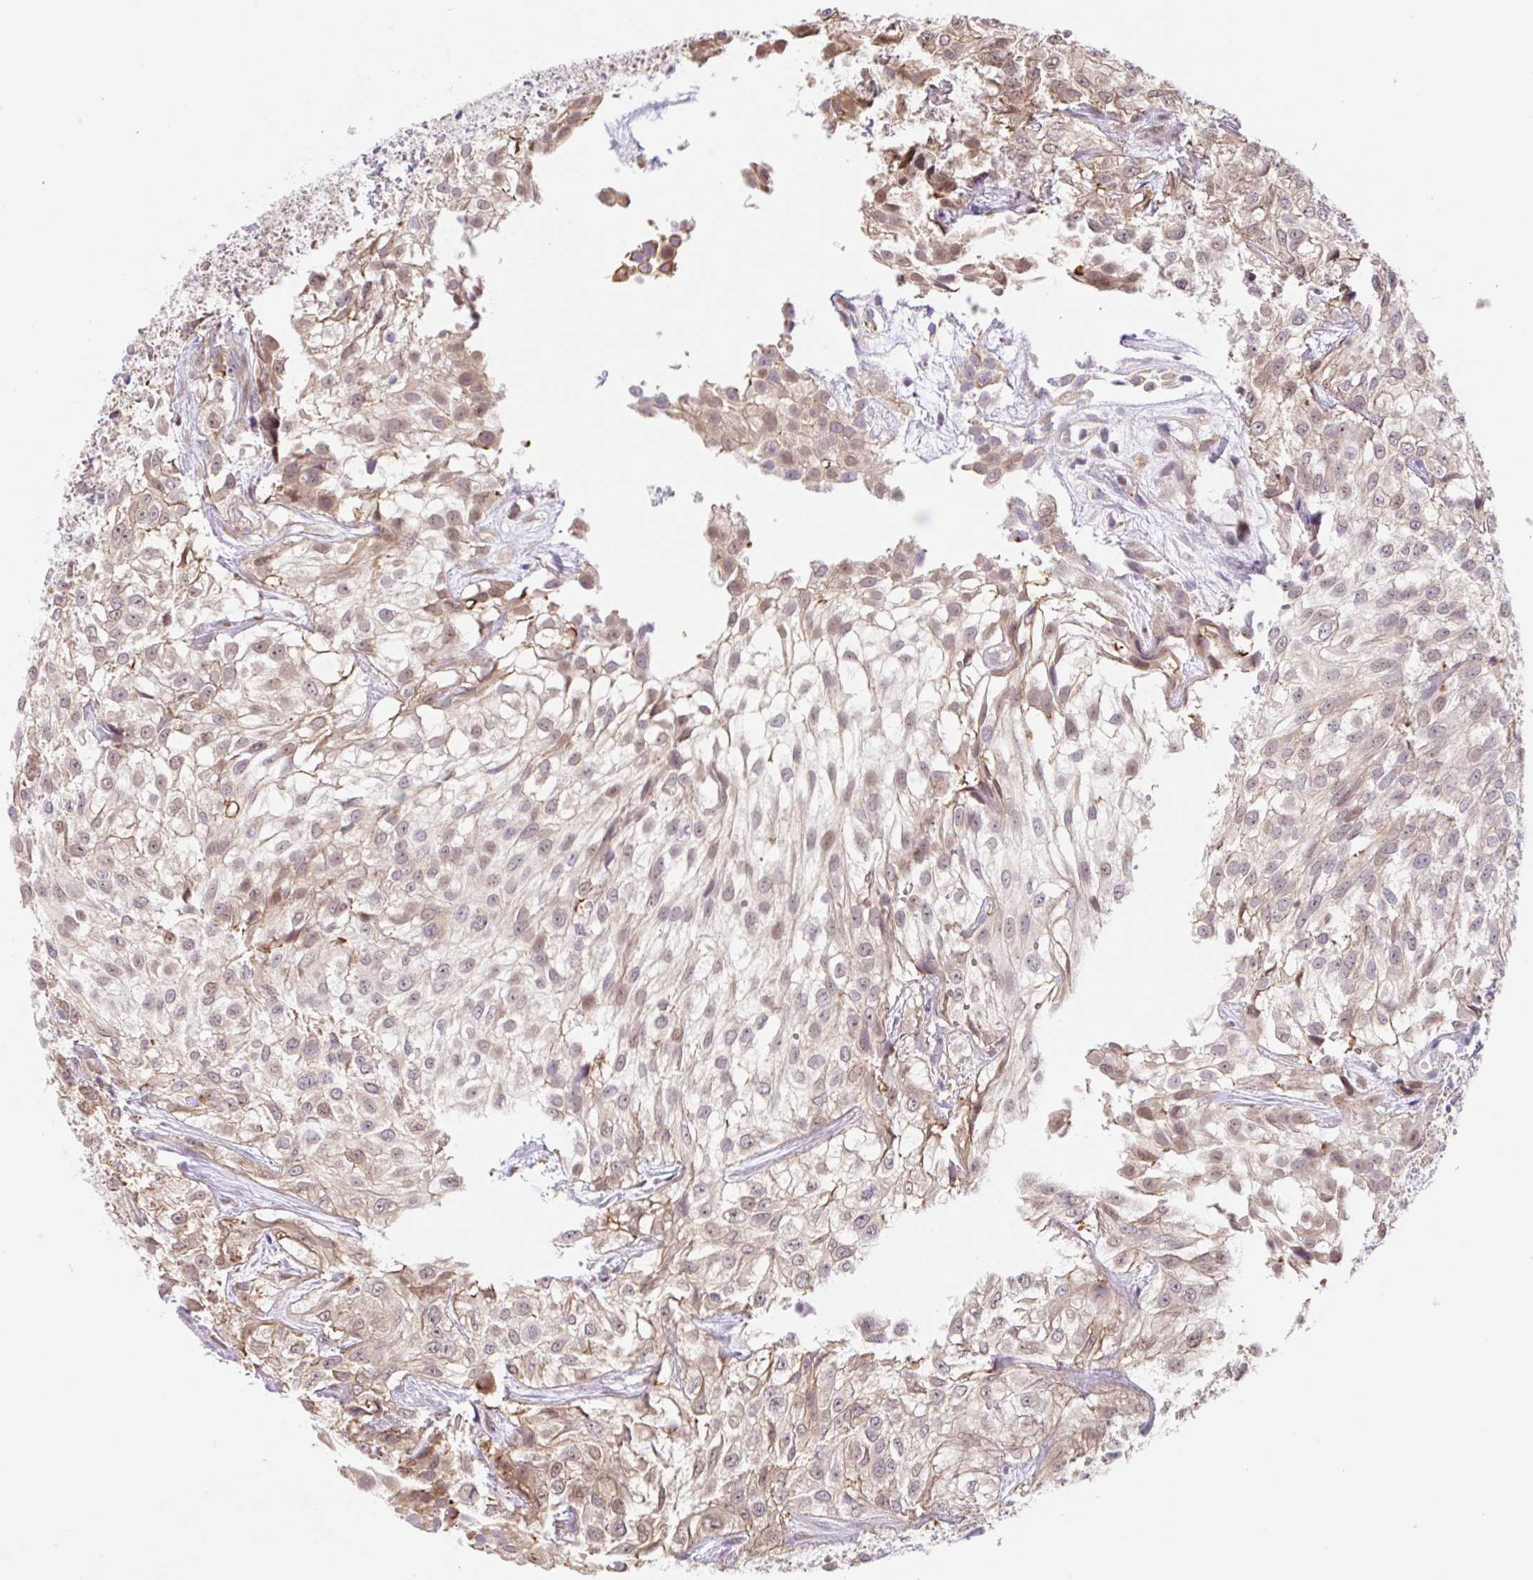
{"staining": {"intensity": "weak", "quantity": ">75%", "location": "cytoplasmic/membranous,nuclear"}, "tissue": "urothelial cancer", "cell_type": "Tumor cells", "image_type": "cancer", "snomed": [{"axis": "morphology", "description": "Urothelial carcinoma, High grade"}, {"axis": "topography", "description": "Urinary bladder"}], "caption": "The micrograph shows staining of high-grade urothelial carcinoma, revealing weak cytoplasmic/membranous and nuclear protein positivity (brown color) within tumor cells.", "gene": "TBPL2", "patient": {"sex": "male", "age": 56}}